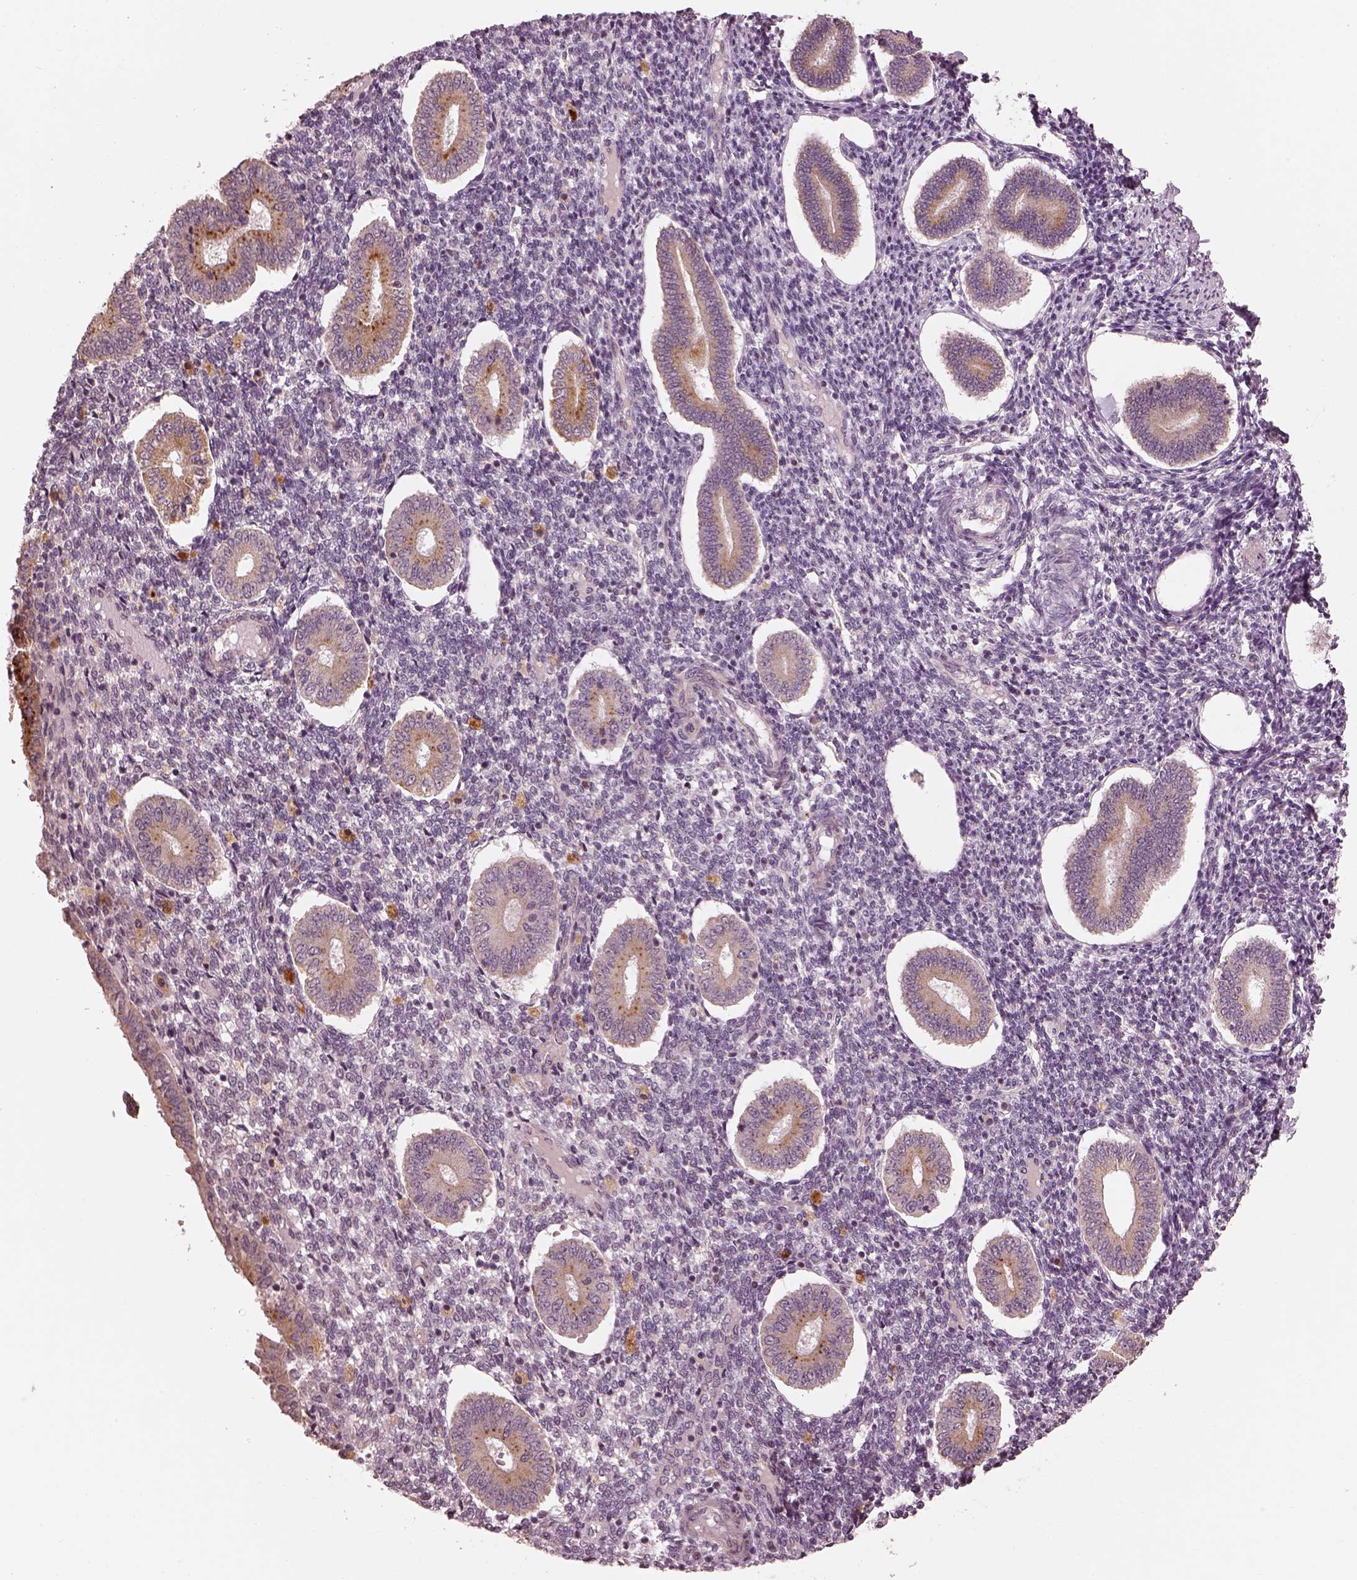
{"staining": {"intensity": "negative", "quantity": "none", "location": "none"}, "tissue": "endometrium", "cell_type": "Cells in endometrial stroma", "image_type": "normal", "snomed": [{"axis": "morphology", "description": "Normal tissue, NOS"}, {"axis": "topography", "description": "Endometrium"}], "caption": "A high-resolution image shows immunohistochemistry (IHC) staining of normal endometrium, which exhibits no significant staining in cells in endometrial stroma. (Stains: DAB (3,3'-diaminobenzidine) IHC with hematoxylin counter stain, Microscopy: brightfield microscopy at high magnification).", "gene": "SLC25A46", "patient": {"sex": "female", "age": 40}}